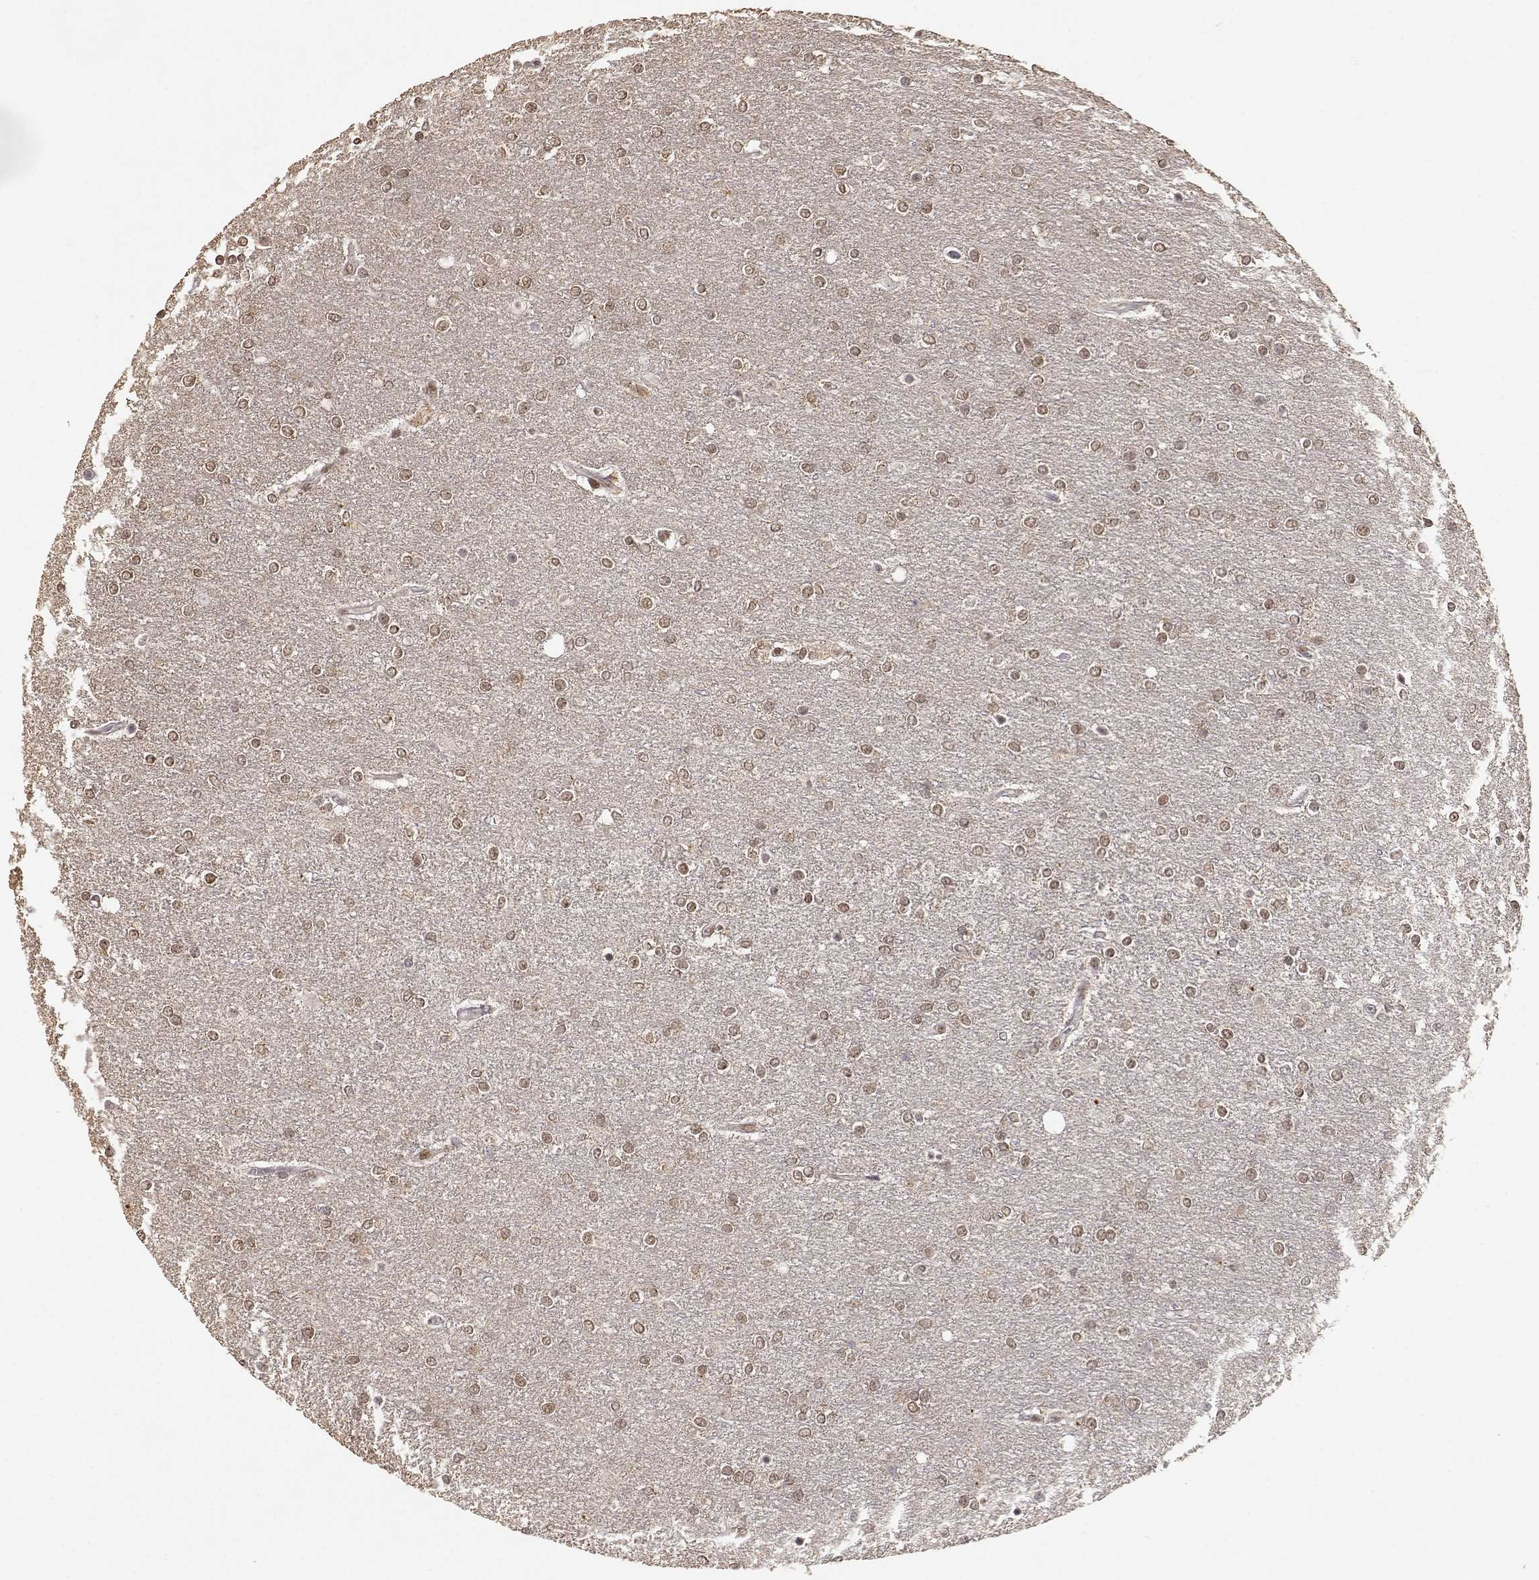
{"staining": {"intensity": "moderate", "quantity": "<25%", "location": "nuclear"}, "tissue": "glioma", "cell_type": "Tumor cells", "image_type": "cancer", "snomed": [{"axis": "morphology", "description": "Glioma, malignant, High grade"}, {"axis": "topography", "description": "Brain"}], "caption": "Glioma stained for a protein exhibits moderate nuclear positivity in tumor cells. The protein is stained brown, and the nuclei are stained in blue (DAB IHC with brightfield microscopy, high magnification).", "gene": "BRCA1", "patient": {"sex": "female", "age": 61}}